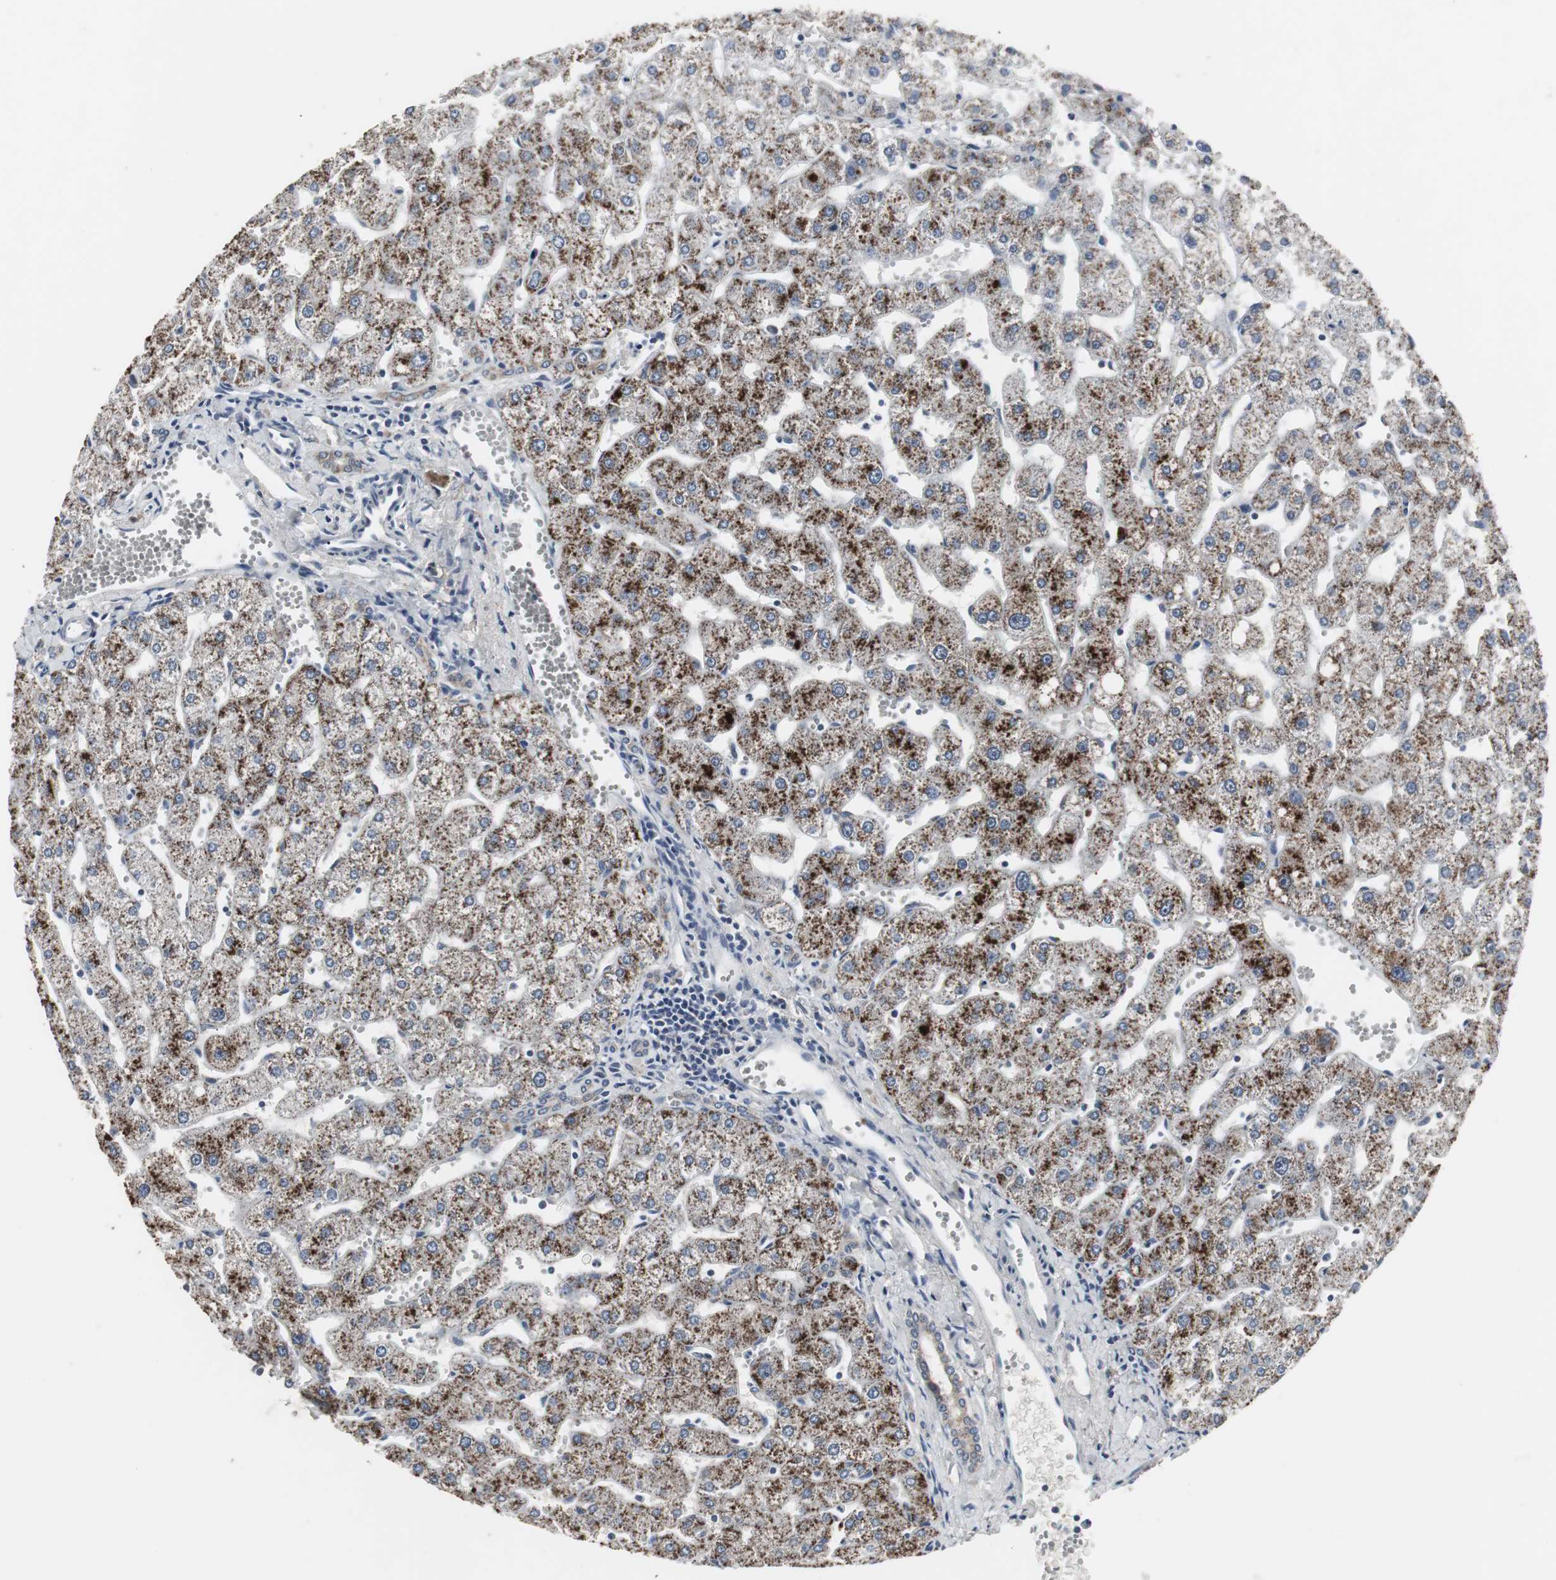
{"staining": {"intensity": "moderate", "quantity": "25%-75%", "location": "cytoplasmic/membranous"}, "tissue": "liver", "cell_type": "Cholangiocytes", "image_type": "normal", "snomed": [{"axis": "morphology", "description": "Normal tissue, NOS"}, {"axis": "topography", "description": "Liver"}], "caption": "Liver stained with a brown dye exhibits moderate cytoplasmic/membranous positive positivity in about 25%-75% of cholangiocytes.", "gene": "ACAA1", "patient": {"sex": "male", "age": 67}}